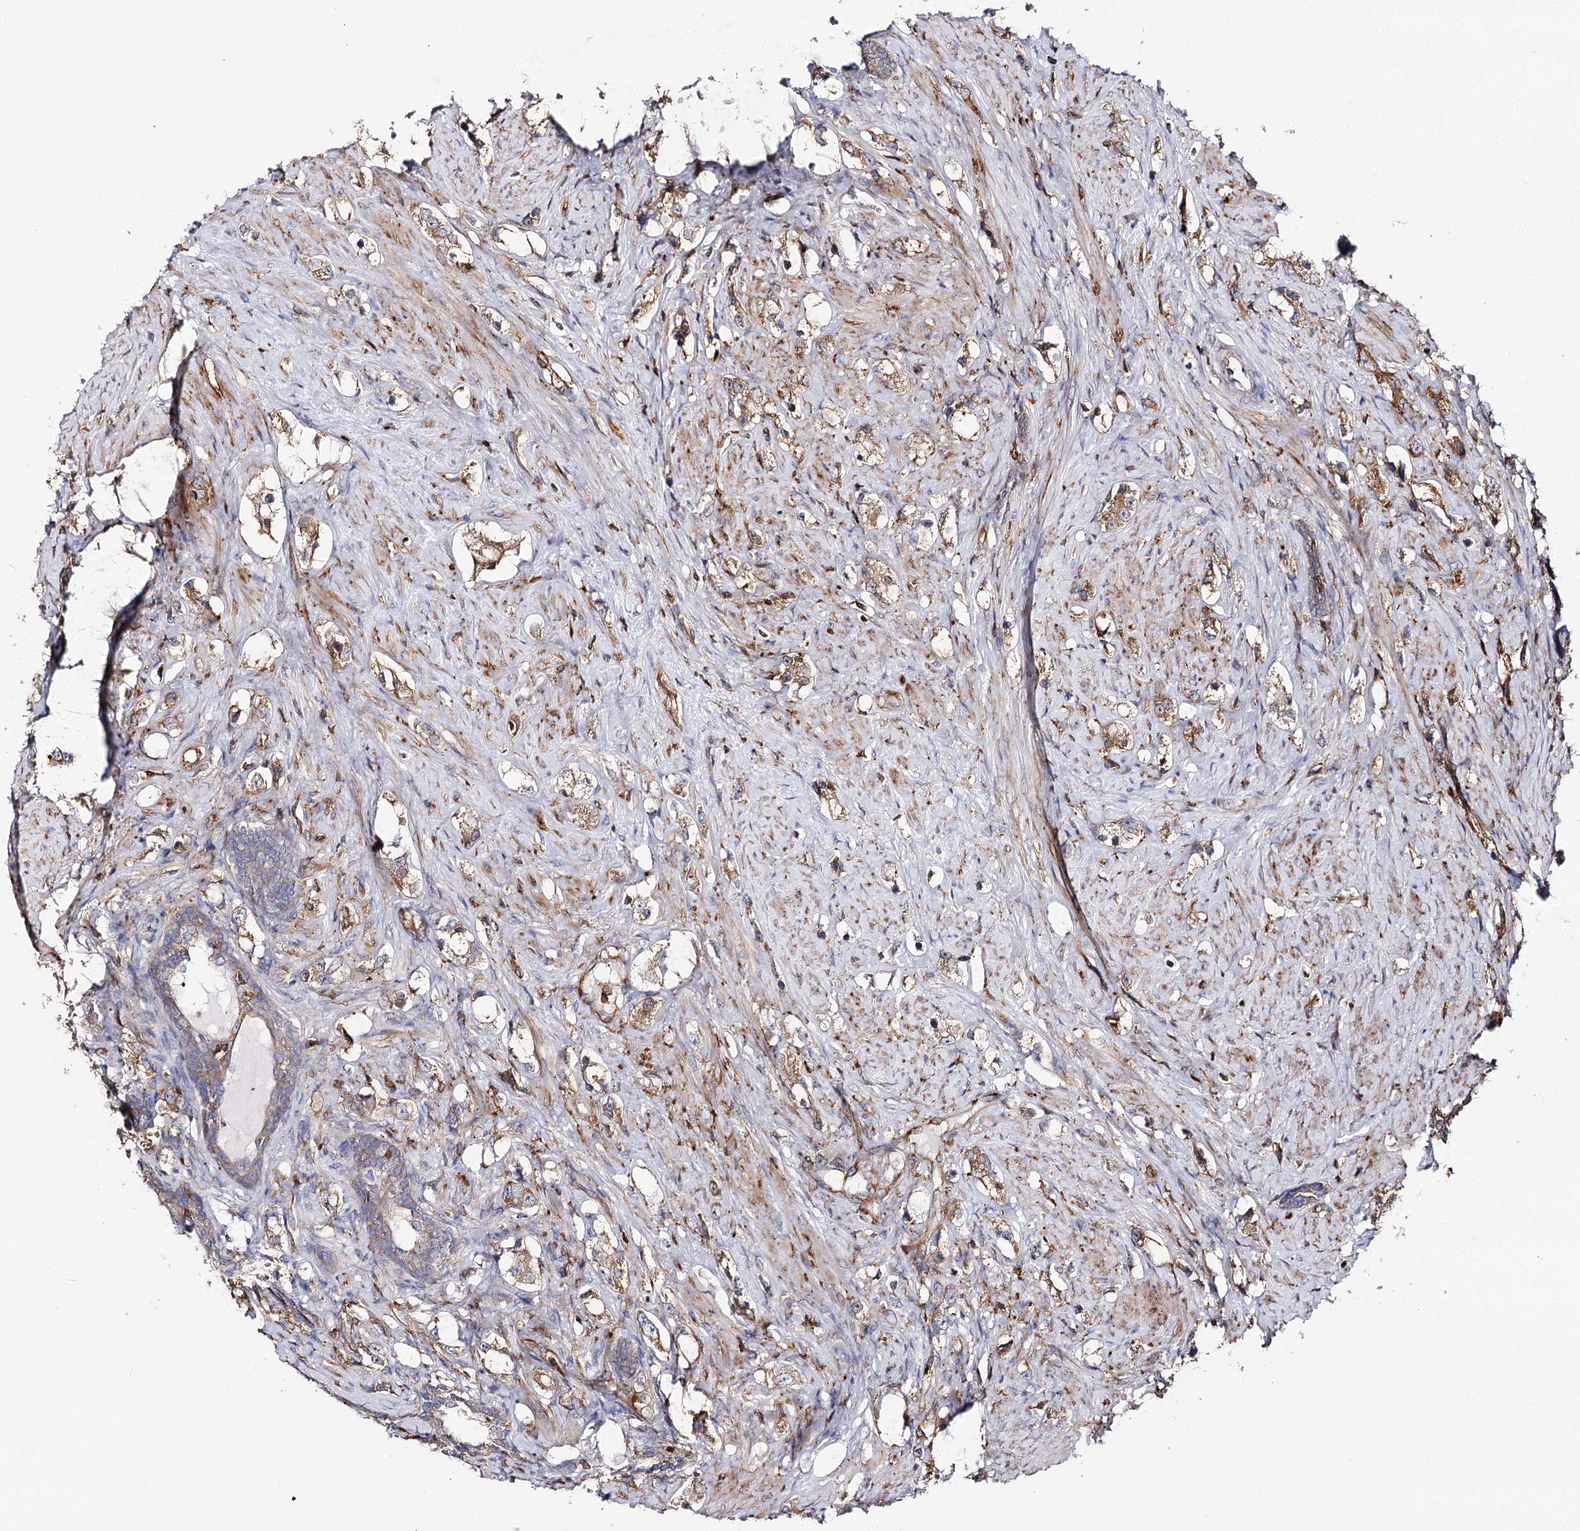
{"staining": {"intensity": "weak", "quantity": ">75%", "location": "cytoplasmic/membranous"}, "tissue": "prostate cancer", "cell_type": "Tumor cells", "image_type": "cancer", "snomed": [{"axis": "morphology", "description": "Adenocarcinoma, High grade"}, {"axis": "topography", "description": "Prostate"}], "caption": "Tumor cells show low levels of weak cytoplasmic/membranous positivity in approximately >75% of cells in prostate cancer.", "gene": "SEC24B", "patient": {"sex": "male", "age": 63}}